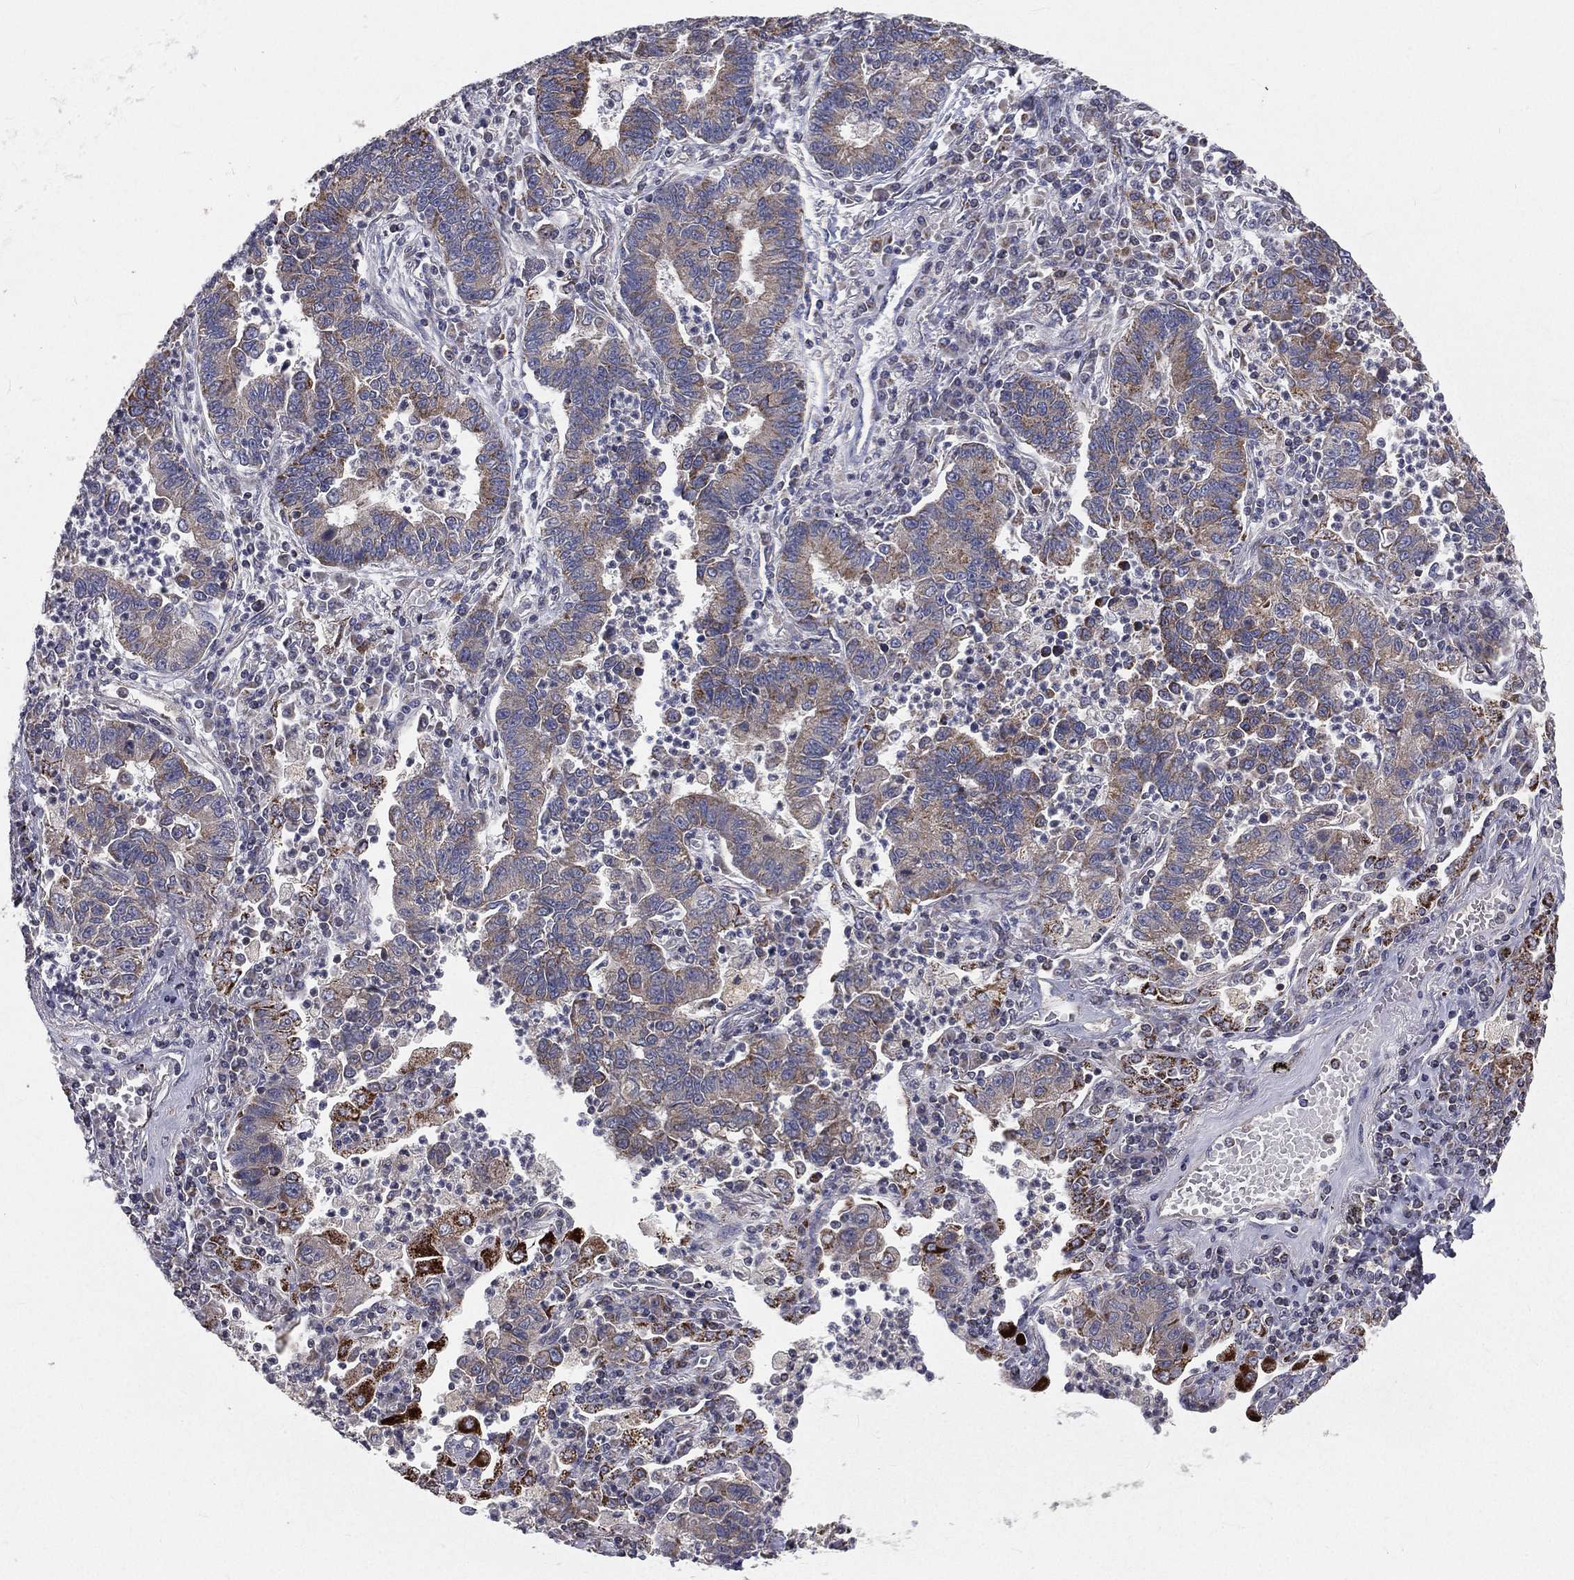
{"staining": {"intensity": "moderate", "quantity": "25%-75%", "location": "cytoplasmic/membranous"}, "tissue": "lung cancer", "cell_type": "Tumor cells", "image_type": "cancer", "snomed": [{"axis": "morphology", "description": "Adenocarcinoma, NOS"}, {"axis": "topography", "description": "Lung"}], "caption": "Adenocarcinoma (lung) stained for a protein (brown) demonstrates moderate cytoplasmic/membranous positive positivity in about 25%-75% of tumor cells.", "gene": "HADH", "patient": {"sex": "female", "age": 57}}